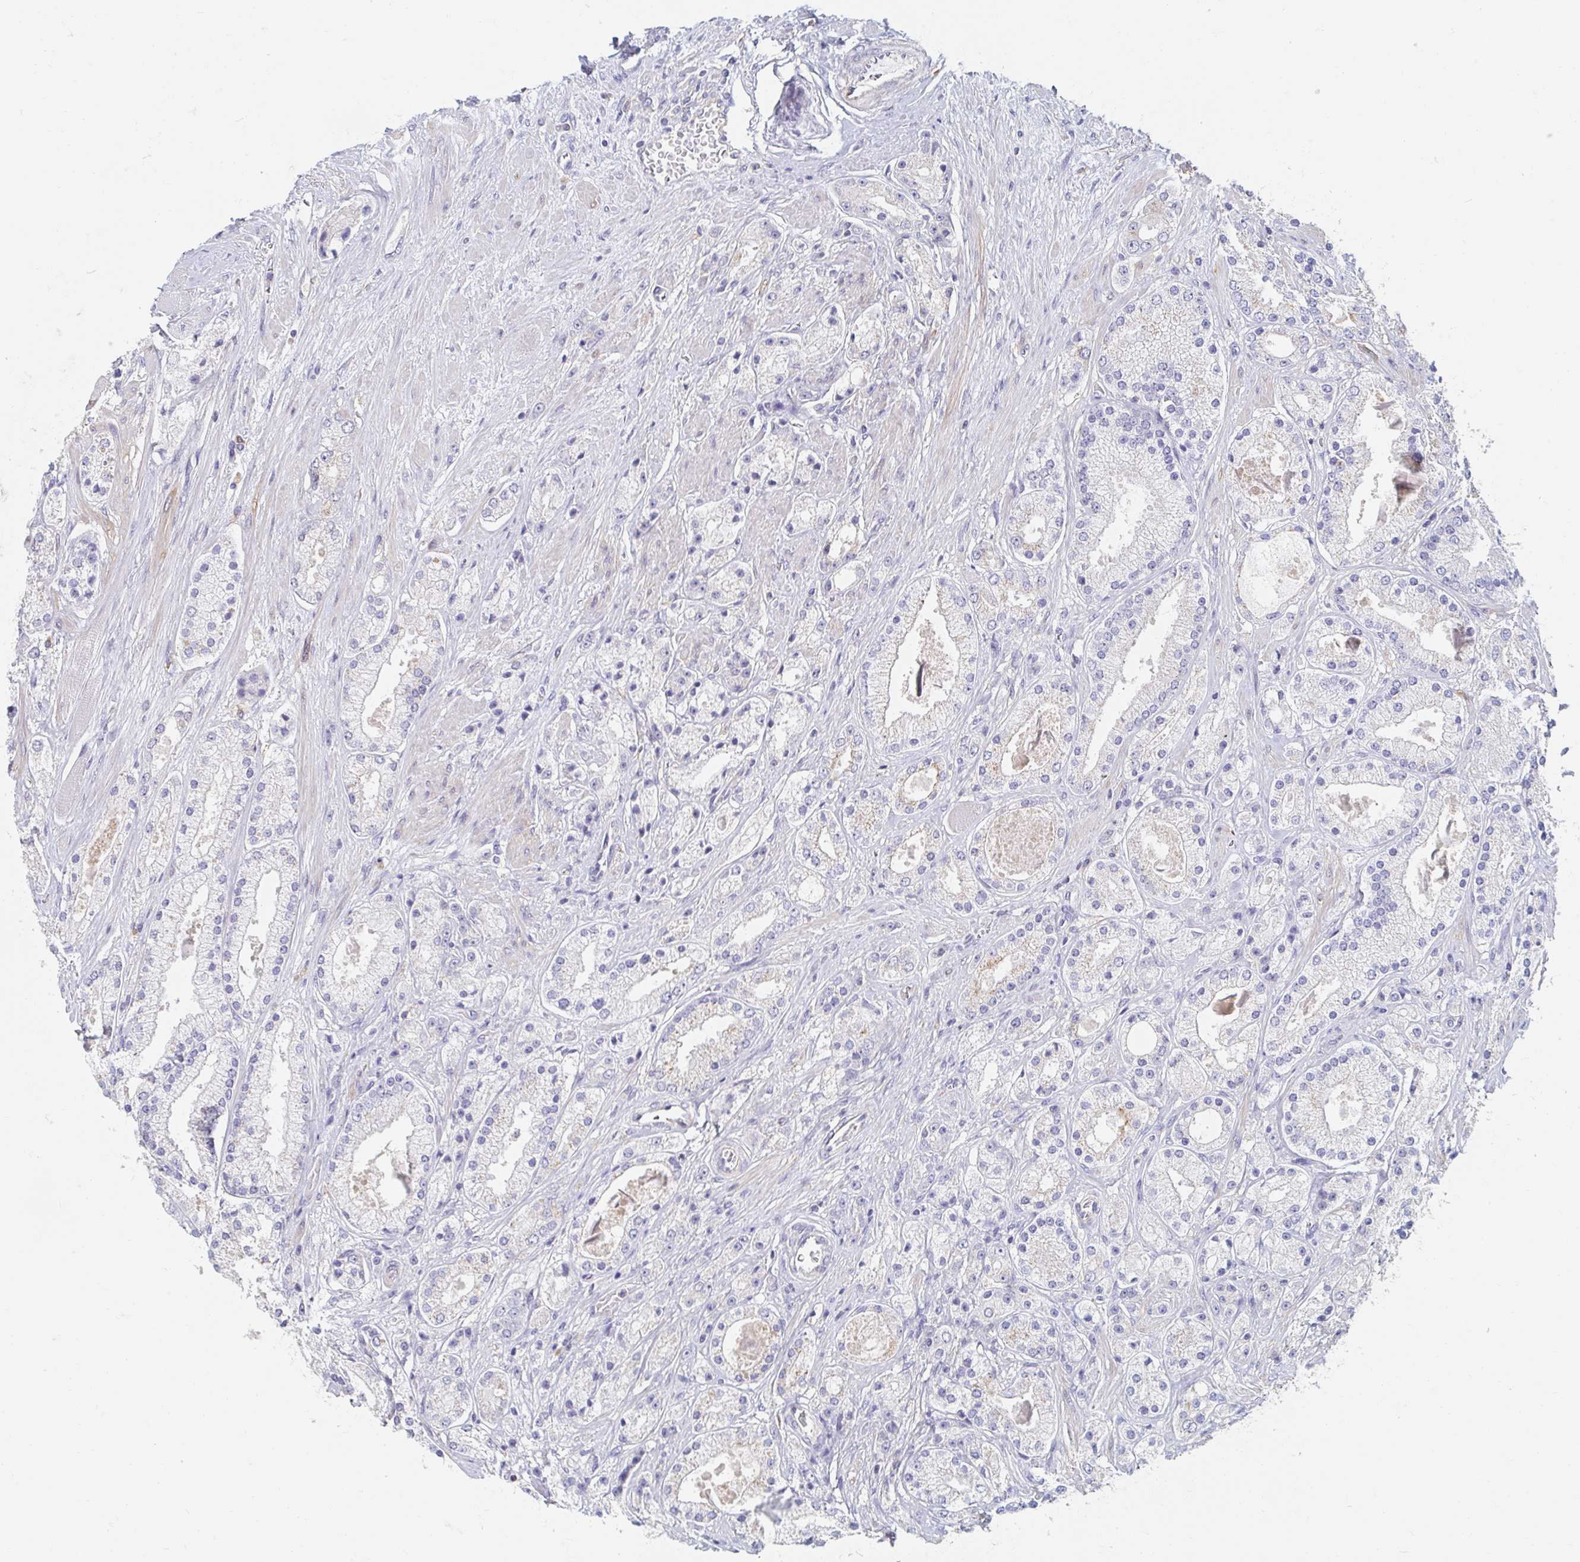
{"staining": {"intensity": "negative", "quantity": "none", "location": "none"}, "tissue": "prostate cancer", "cell_type": "Tumor cells", "image_type": "cancer", "snomed": [{"axis": "morphology", "description": "Adenocarcinoma, High grade"}, {"axis": "topography", "description": "Prostate"}], "caption": "IHC of human prostate cancer displays no staining in tumor cells.", "gene": "MYLK2", "patient": {"sex": "male", "age": 67}}